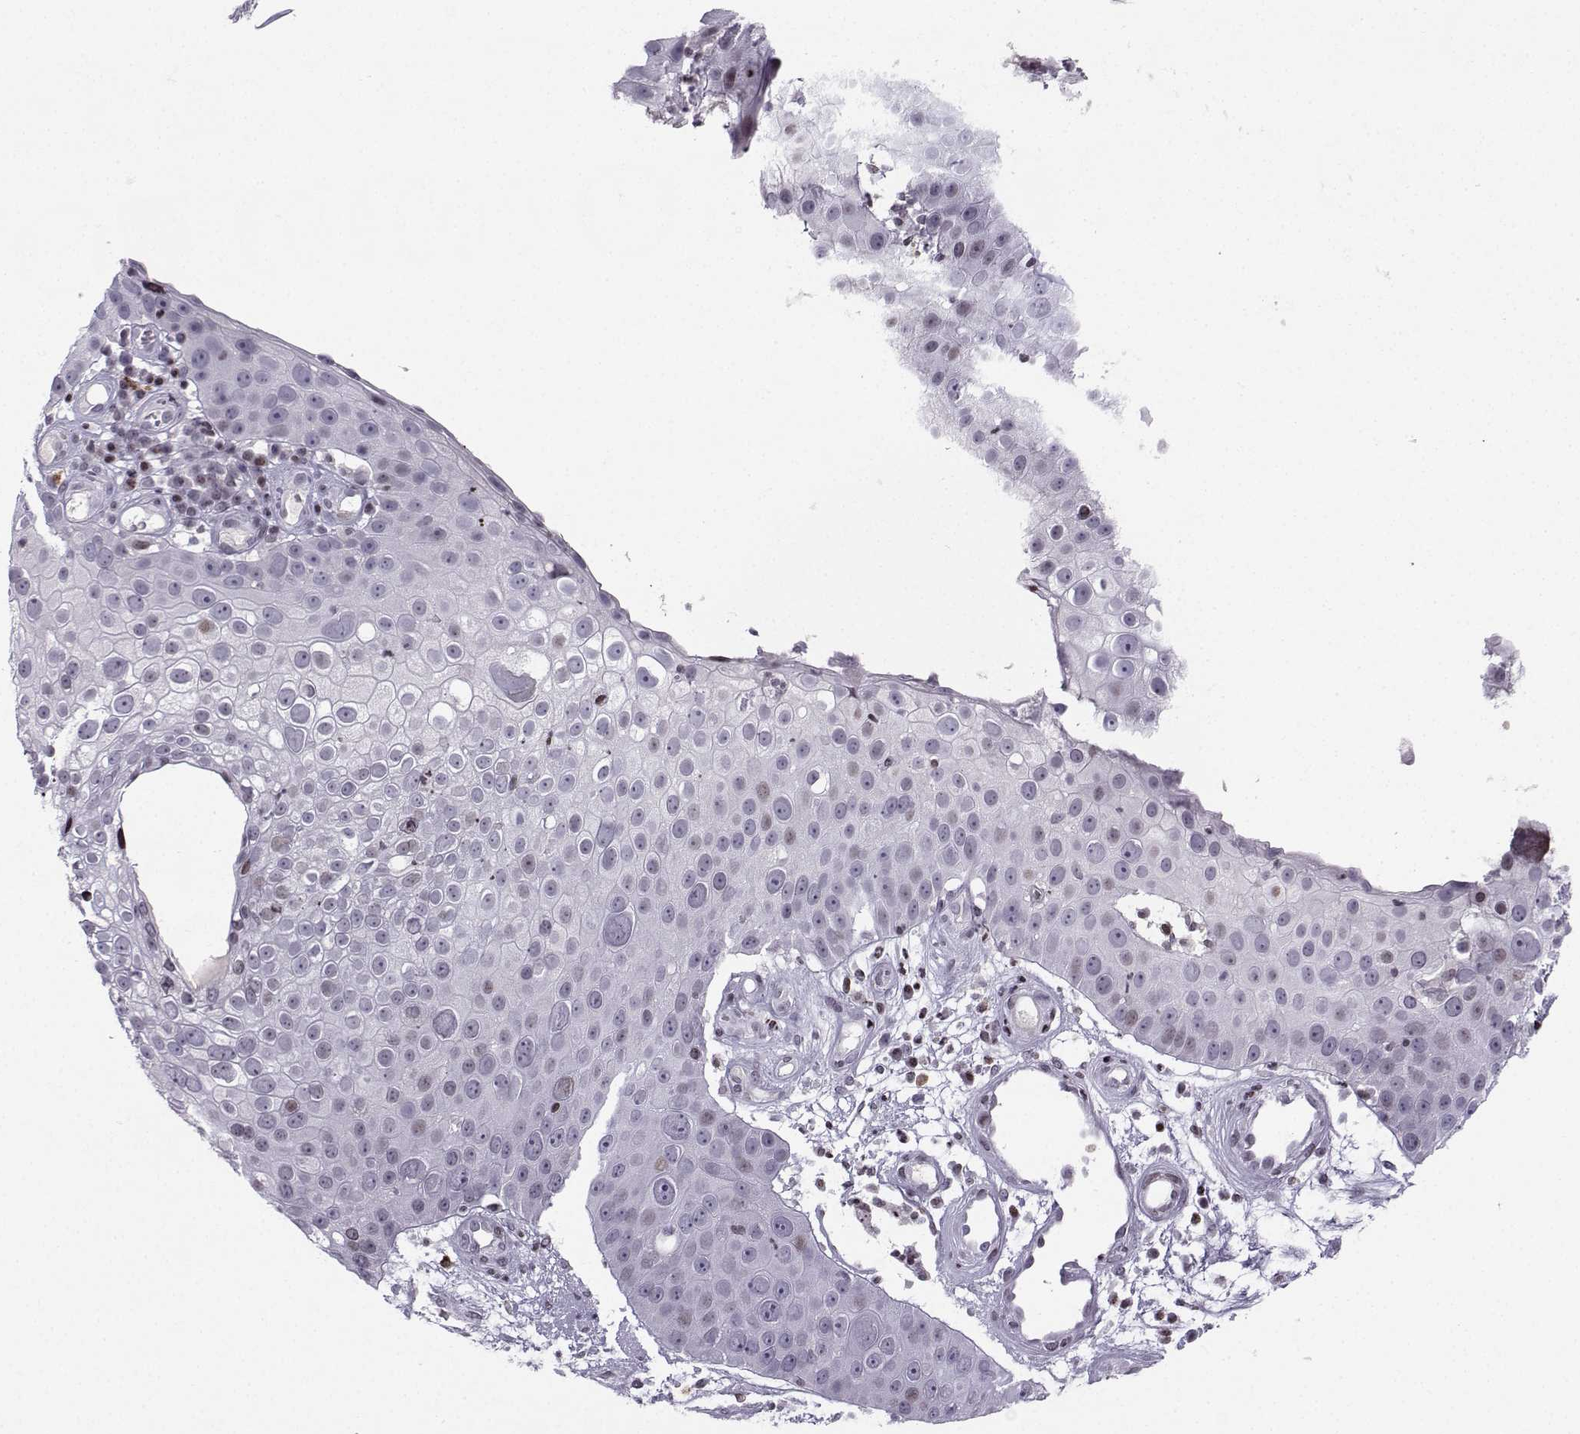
{"staining": {"intensity": "negative", "quantity": "none", "location": "none"}, "tissue": "skin cancer", "cell_type": "Tumor cells", "image_type": "cancer", "snomed": [{"axis": "morphology", "description": "Squamous cell carcinoma, NOS"}, {"axis": "topography", "description": "Skin"}], "caption": "Immunohistochemistry image of neoplastic tissue: human skin cancer stained with DAB (3,3'-diaminobenzidine) demonstrates no significant protein expression in tumor cells.", "gene": "ZNF19", "patient": {"sex": "male", "age": 71}}